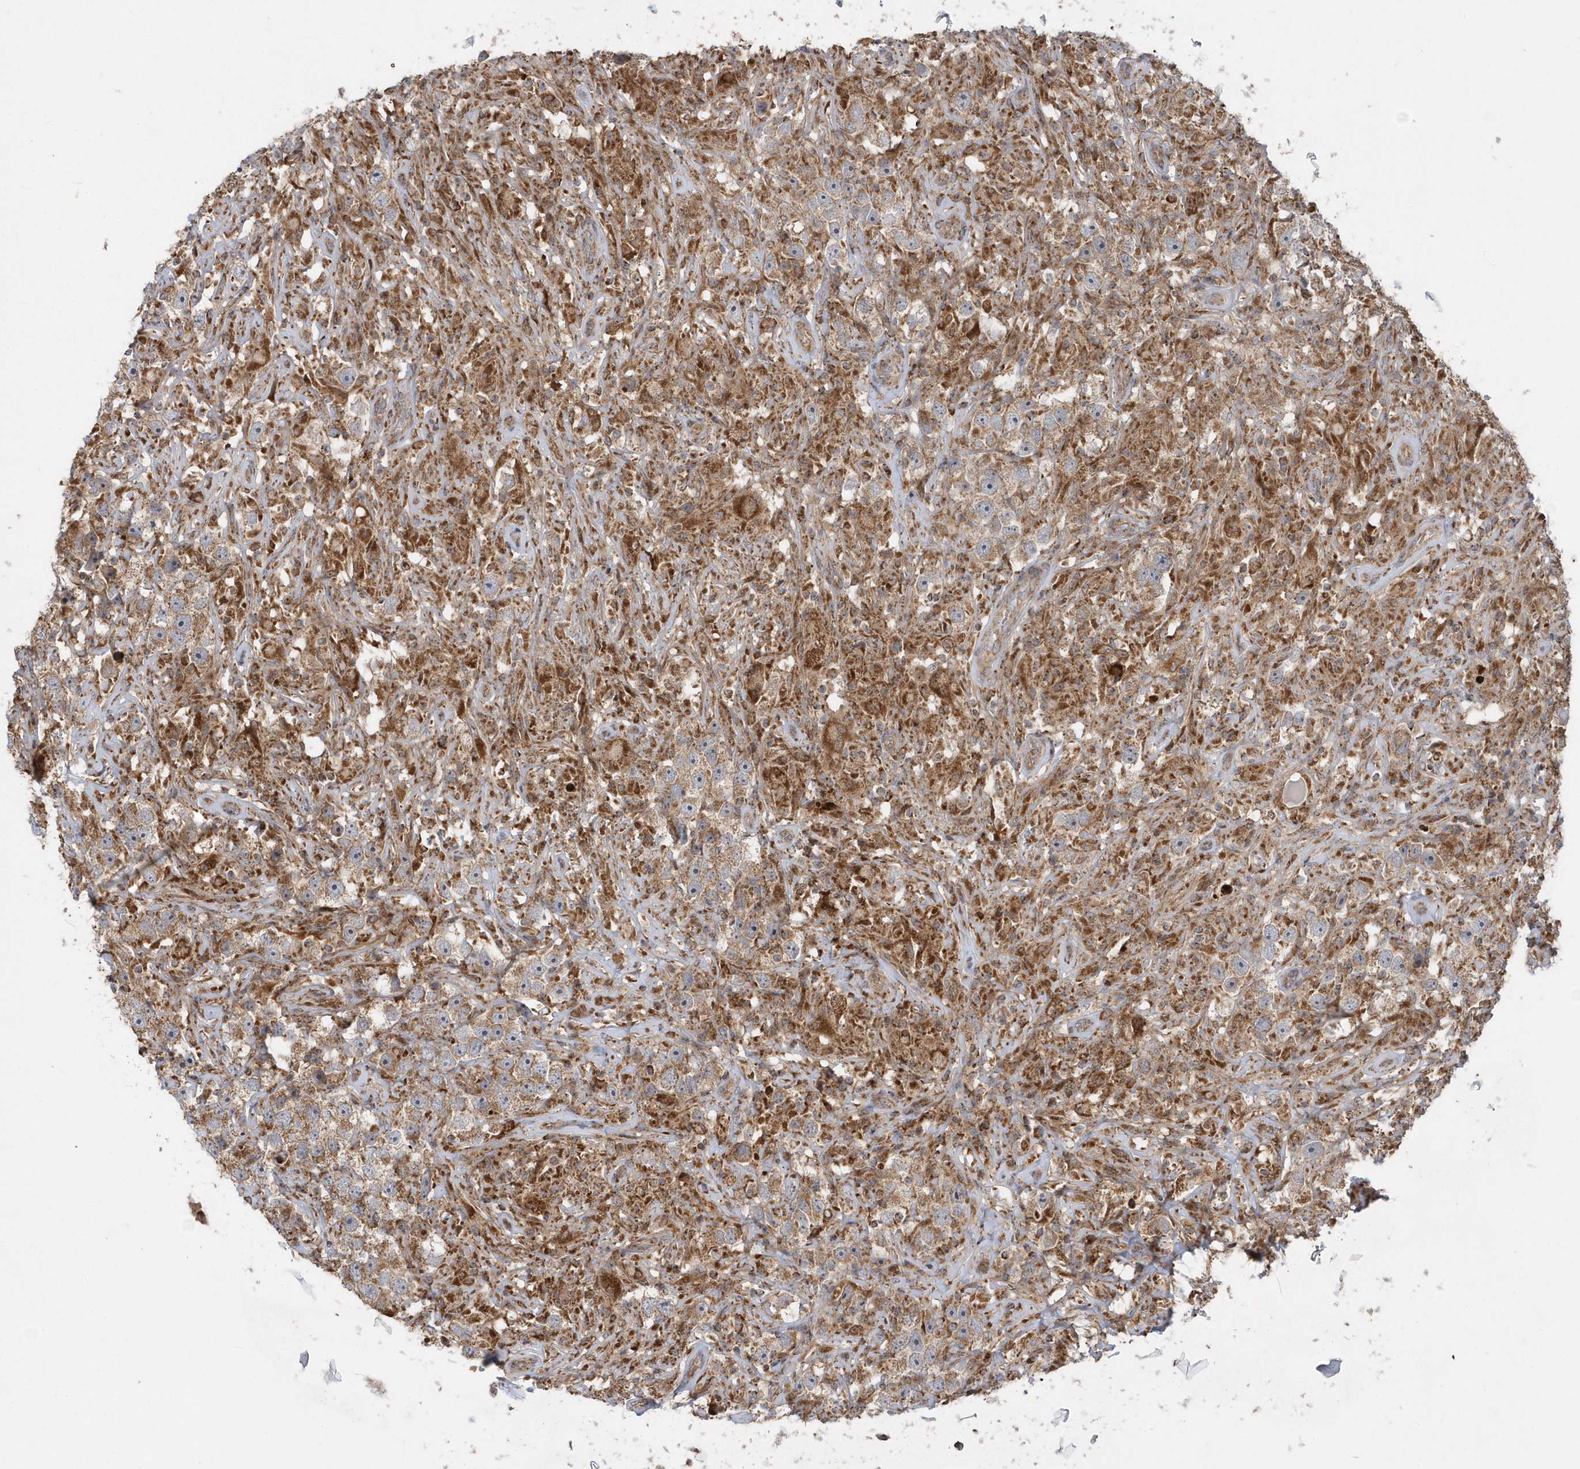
{"staining": {"intensity": "moderate", "quantity": ">75%", "location": "cytoplasmic/membranous"}, "tissue": "testis cancer", "cell_type": "Tumor cells", "image_type": "cancer", "snomed": [{"axis": "morphology", "description": "Seminoma, NOS"}, {"axis": "topography", "description": "Testis"}], "caption": "Brown immunohistochemical staining in testis cancer reveals moderate cytoplasmic/membranous staining in about >75% of tumor cells. (DAB = brown stain, brightfield microscopy at high magnification).", "gene": "PPP1R7", "patient": {"sex": "male", "age": 49}}